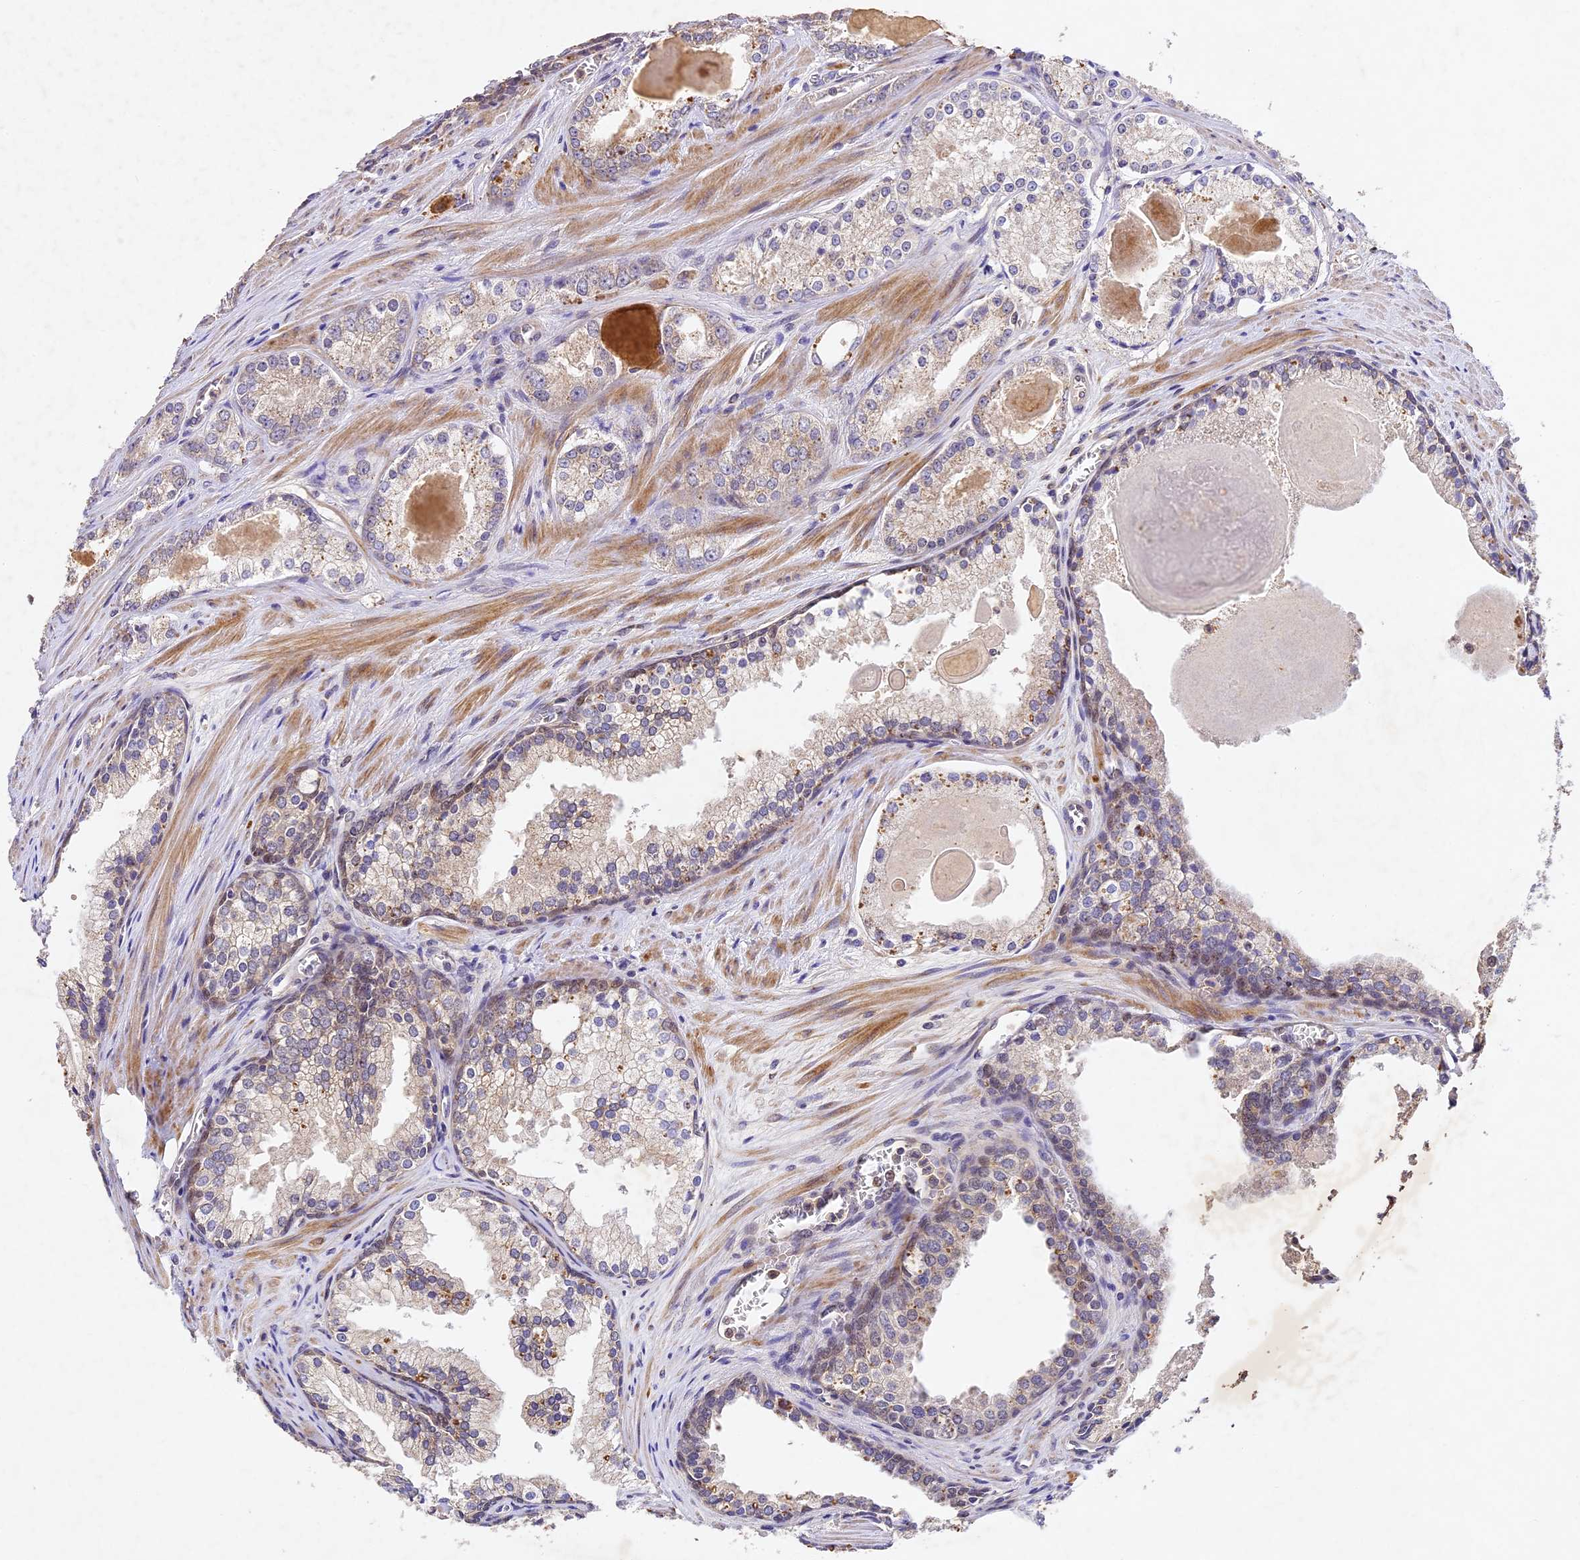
{"staining": {"intensity": "weak", "quantity": "<25%", "location": "cytoplasmic/membranous"}, "tissue": "prostate cancer", "cell_type": "Tumor cells", "image_type": "cancer", "snomed": [{"axis": "morphology", "description": "Adenocarcinoma, Low grade"}, {"axis": "topography", "description": "Prostate"}], "caption": "DAB immunohistochemical staining of human prostate cancer (low-grade adenocarcinoma) demonstrates no significant expression in tumor cells.", "gene": "TMEM39B", "patient": {"sex": "male", "age": 54}}